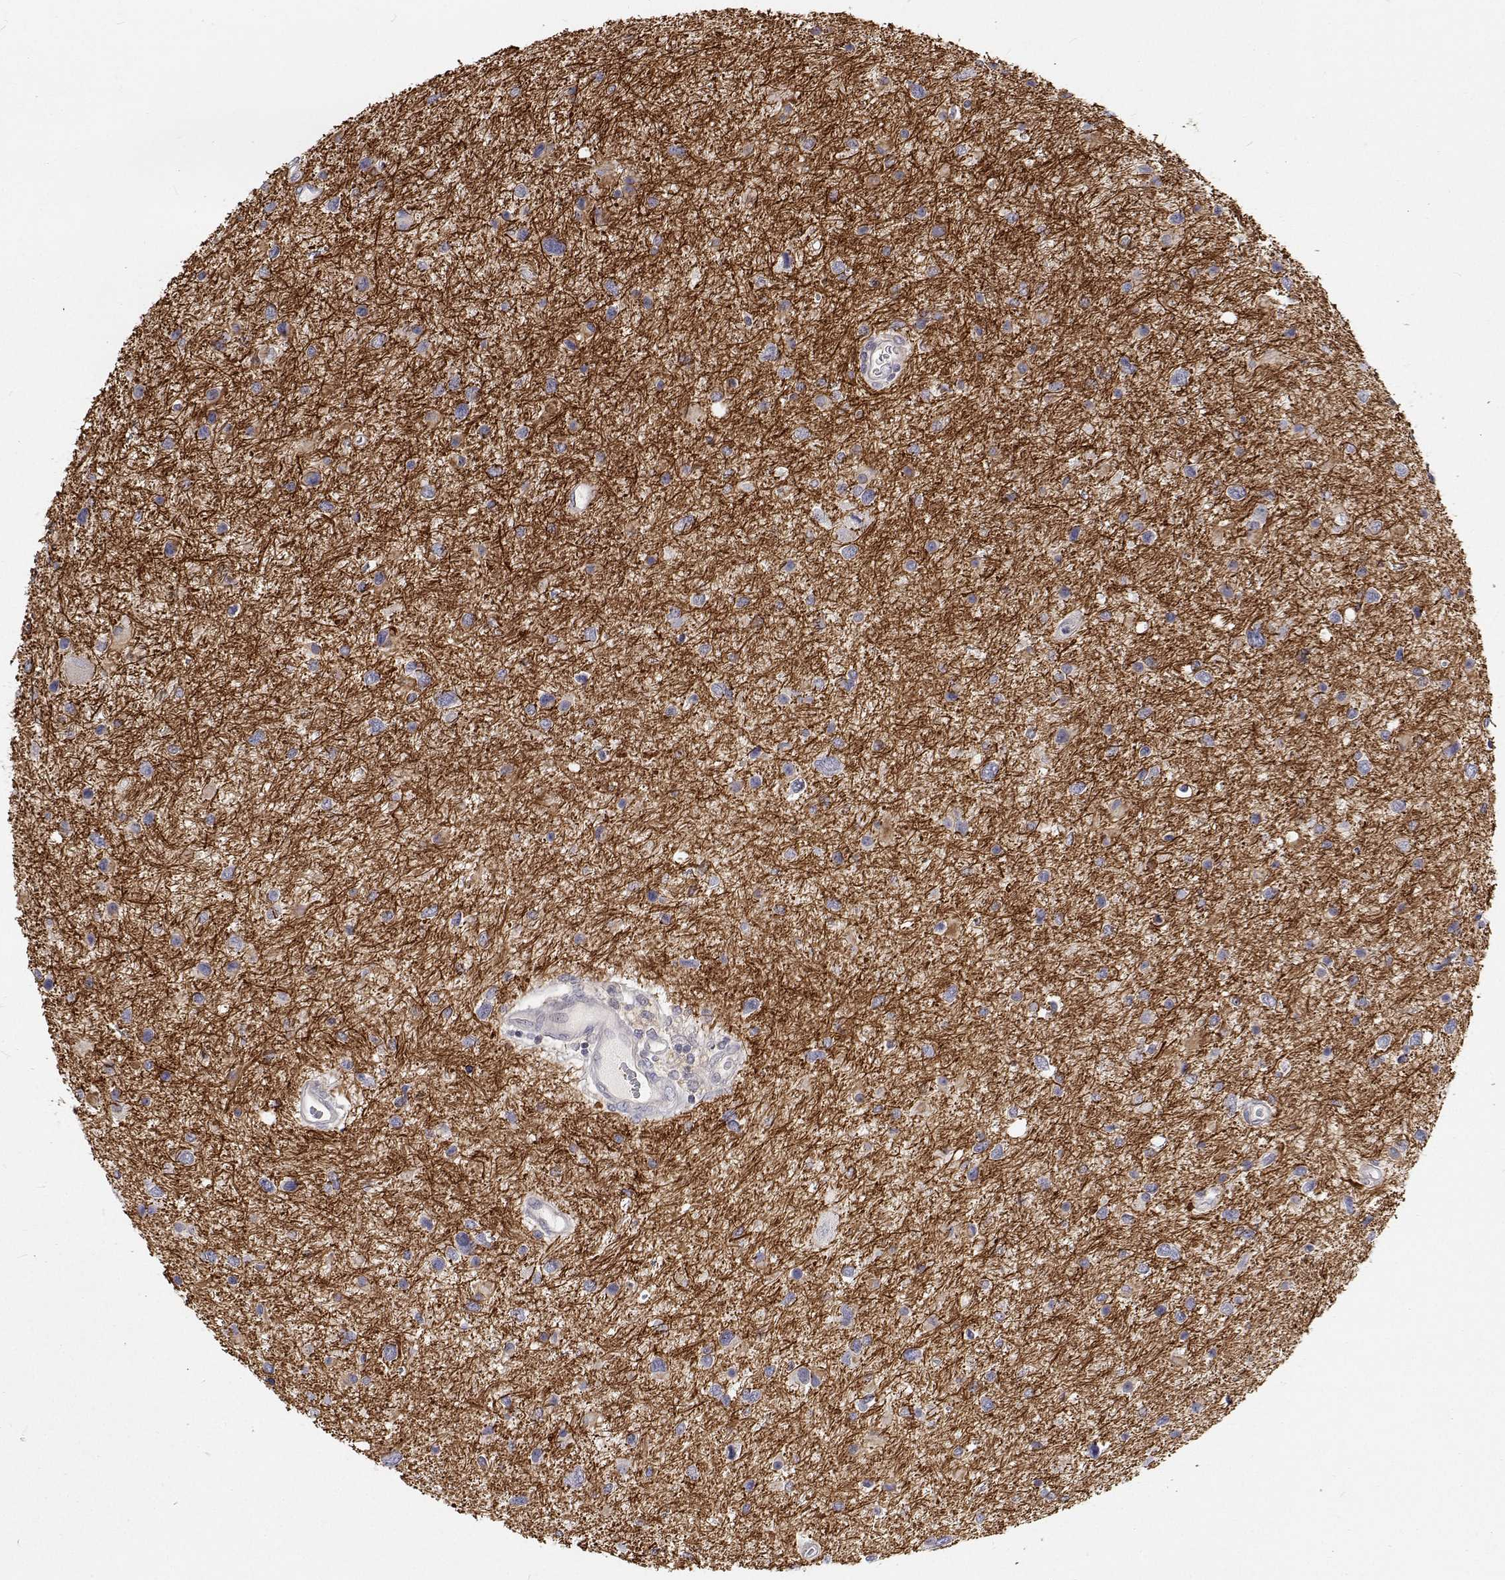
{"staining": {"intensity": "negative", "quantity": "none", "location": "none"}, "tissue": "glioma", "cell_type": "Tumor cells", "image_type": "cancer", "snomed": [{"axis": "morphology", "description": "Glioma, malignant, Low grade"}, {"axis": "topography", "description": "Brain"}], "caption": "High magnification brightfield microscopy of malignant glioma (low-grade) stained with DAB (3,3'-diaminobenzidine) (brown) and counterstained with hematoxylin (blue): tumor cells show no significant expression.", "gene": "MYPN", "patient": {"sex": "female", "age": 32}}